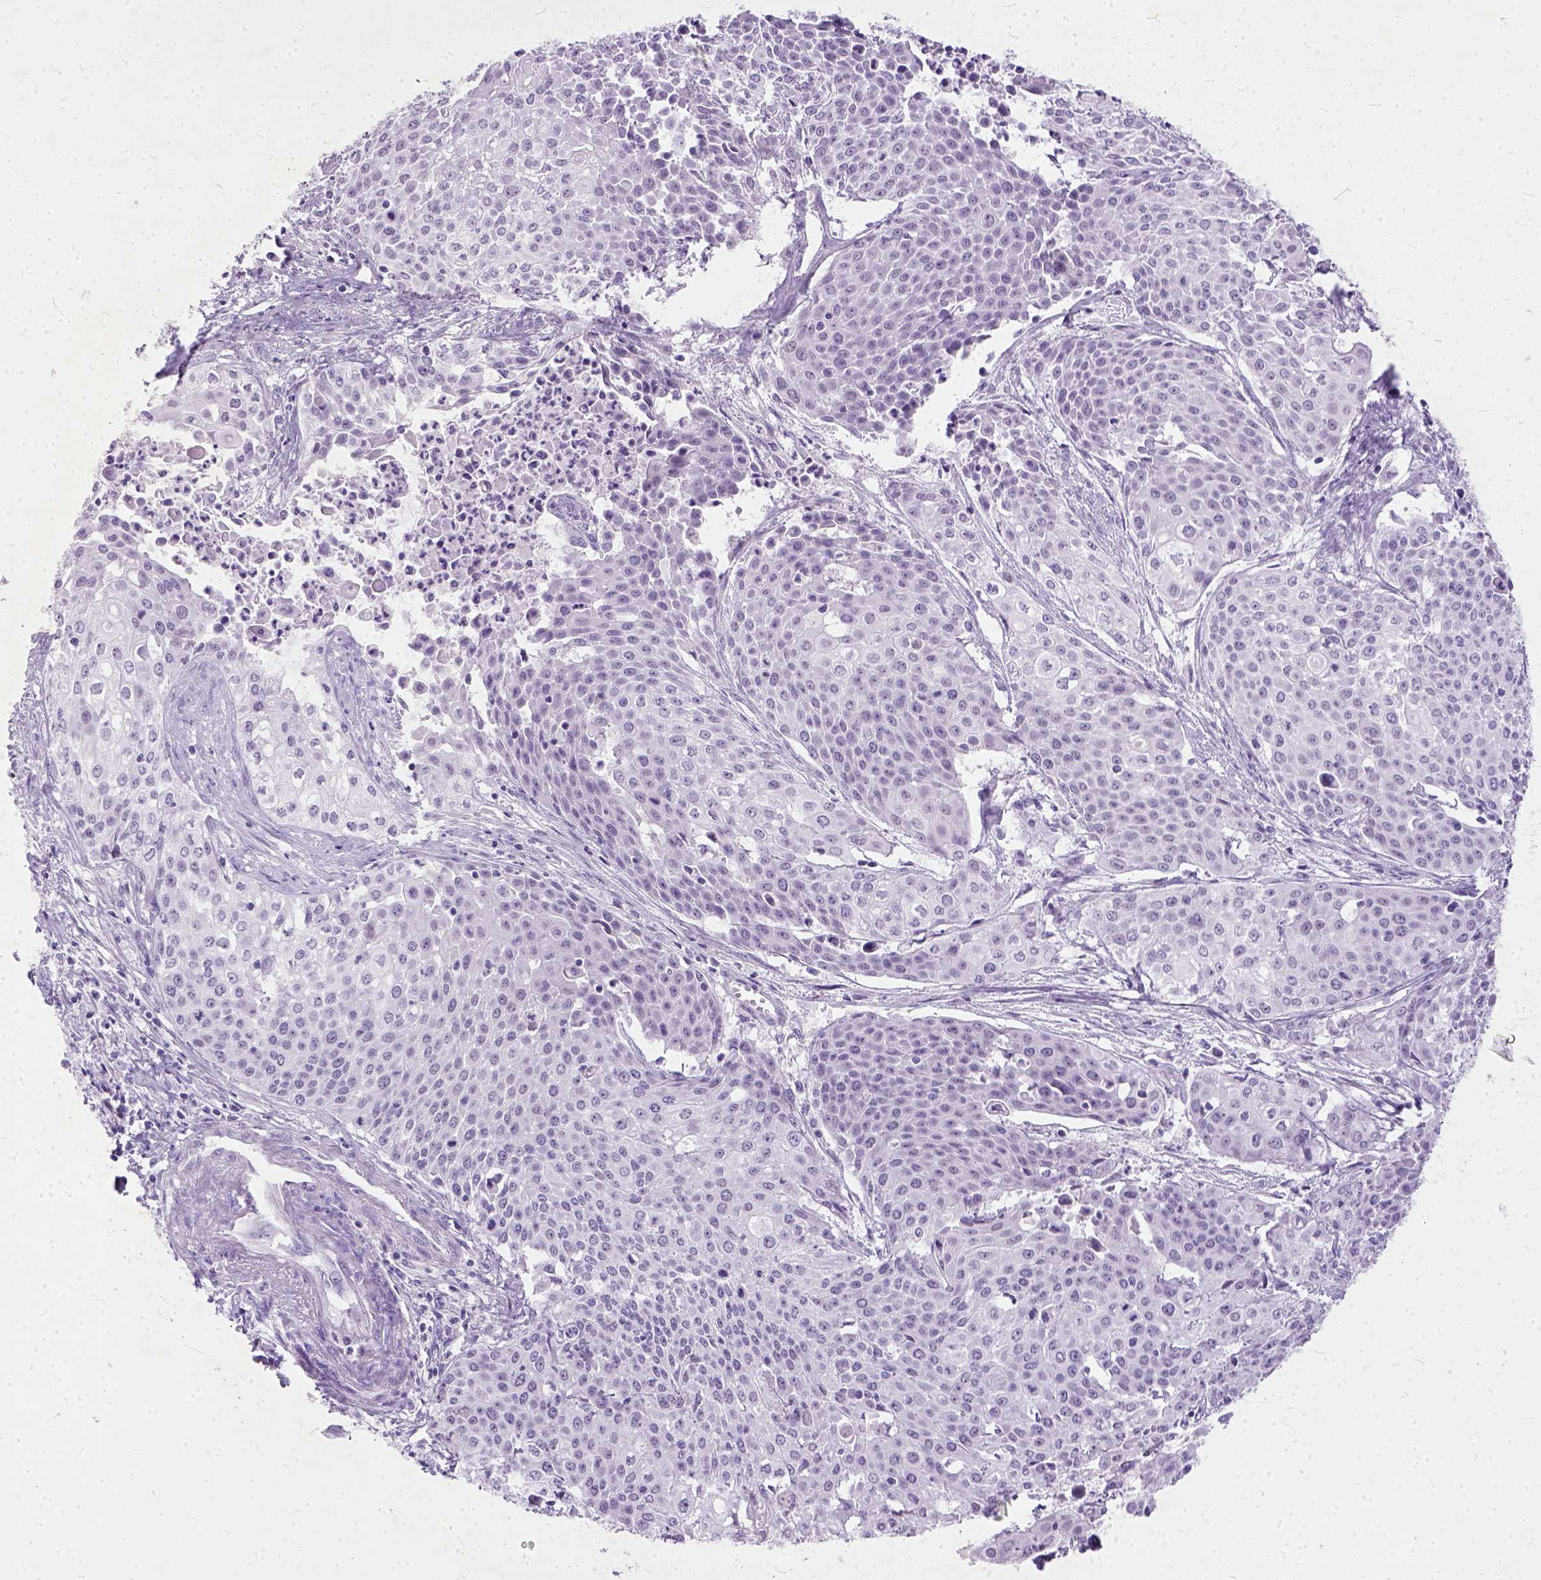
{"staining": {"intensity": "negative", "quantity": "none", "location": "none"}, "tissue": "cervical cancer", "cell_type": "Tumor cells", "image_type": "cancer", "snomed": [{"axis": "morphology", "description": "Squamous cell carcinoma, NOS"}, {"axis": "topography", "description": "Cervix"}], "caption": "Cervical cancer (squamous cell carcinoma) was stained to show a protein in brown. There is no significant expression in tumor cells. (Brightfield microscopy of DAB IHC at high magnification).", "gene": "ADGRF1", "patient": {"sex": "female", "age": 39}}